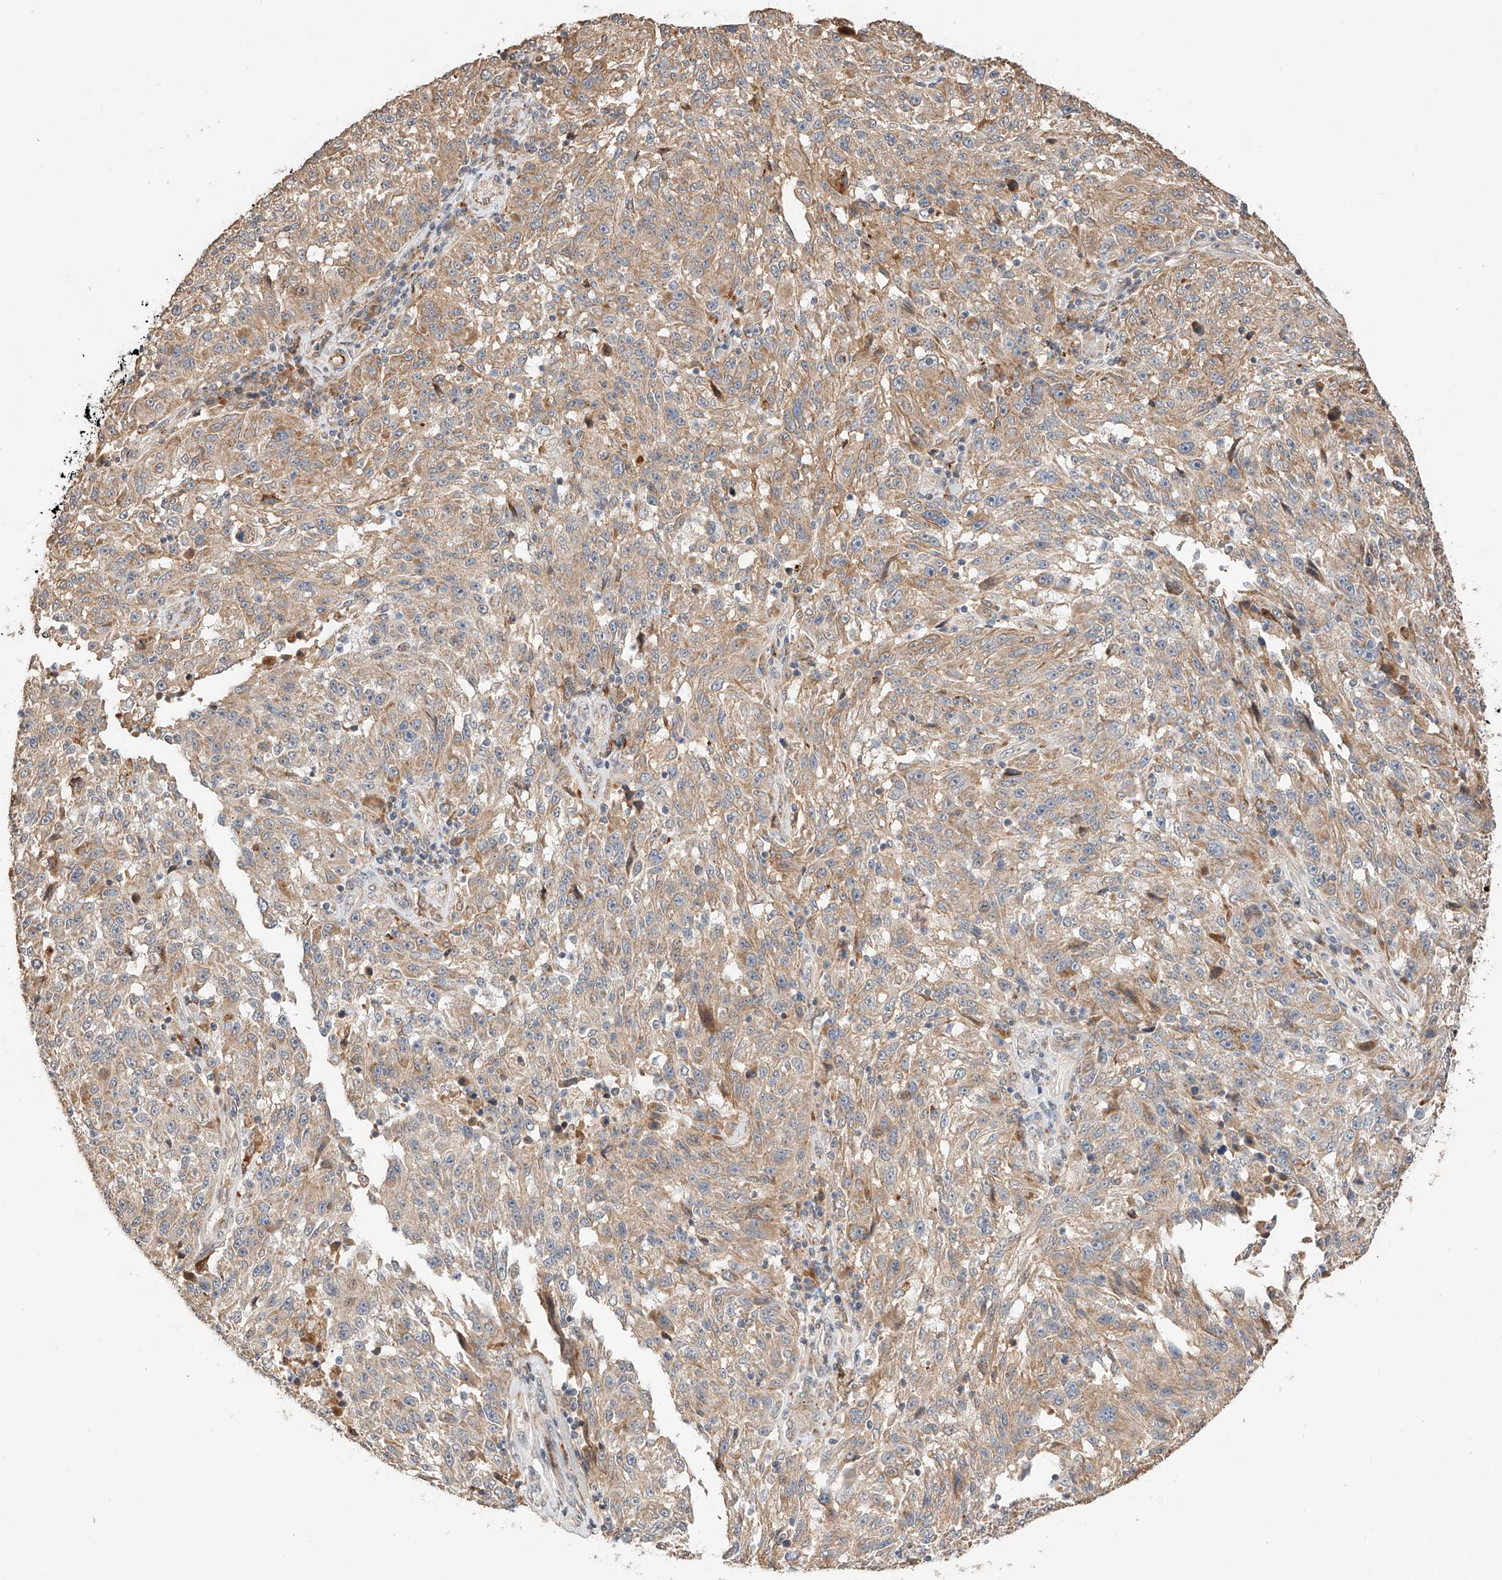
{"staining": {"intensity": "weak", "quantity": ">75%", "location": "cytoplasmic/membranous"}, "tissue": "melanoma", "cell_type": "Tumor cells", "image_type": "cancer", "snomed": [{"axis": "morphology", "description": "Malignant melanoma, NOS"}, {"axis": "topography", "description": "Skin"}], "caption": "Immunohistochemistry (DAB) staining of malignant melanoma displays weak cytoplasmic/membranous protein staining in about >75% of tumor cells. (IHC, brightfield microscopy, high magnification).", "gene": "SUSD6", "patient": {"sex": "male", "age": 53}}